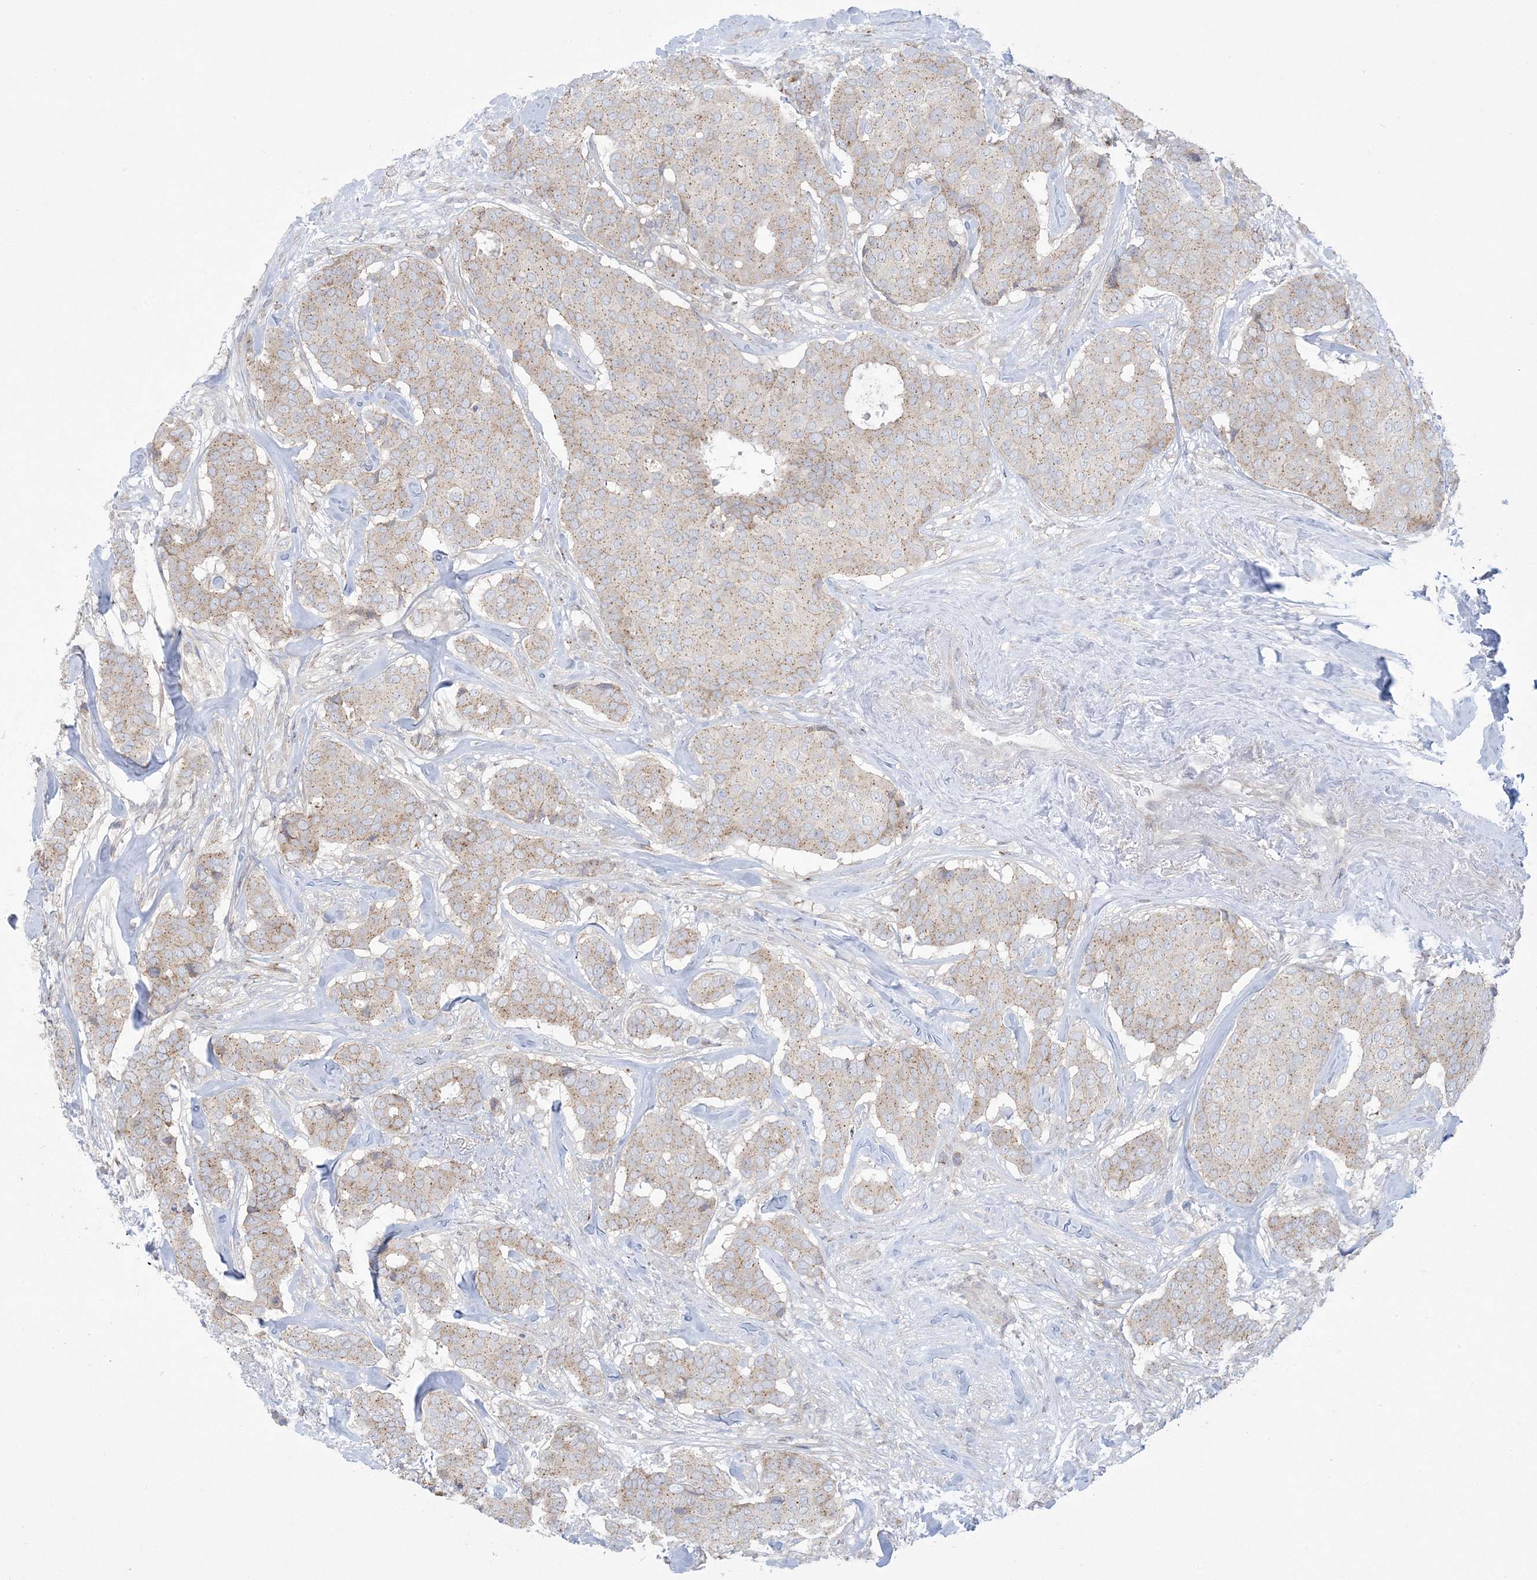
{"staining": {"intensity": "weak", "quantity": ">75%", "location": "cytoplasmic/membranous"}, "tissue": "breast cancer", "cell_type": "Tumor cells", "image_type": "cancer", "snomed": [{"axis": "morphology", "description": "Duct carcinoma"}, {"axis": "topography", "description": "Breast"}], "caption": "Infiltrating ductal carcinoma (breast) stained with immunohistochemistry (IHC) demonstrates weak cytoplasmic/membranous expression in approximately >75% of tumor cells.", "gene": "SLAMF9", "patient": {"sex": "female", "age": 75}}